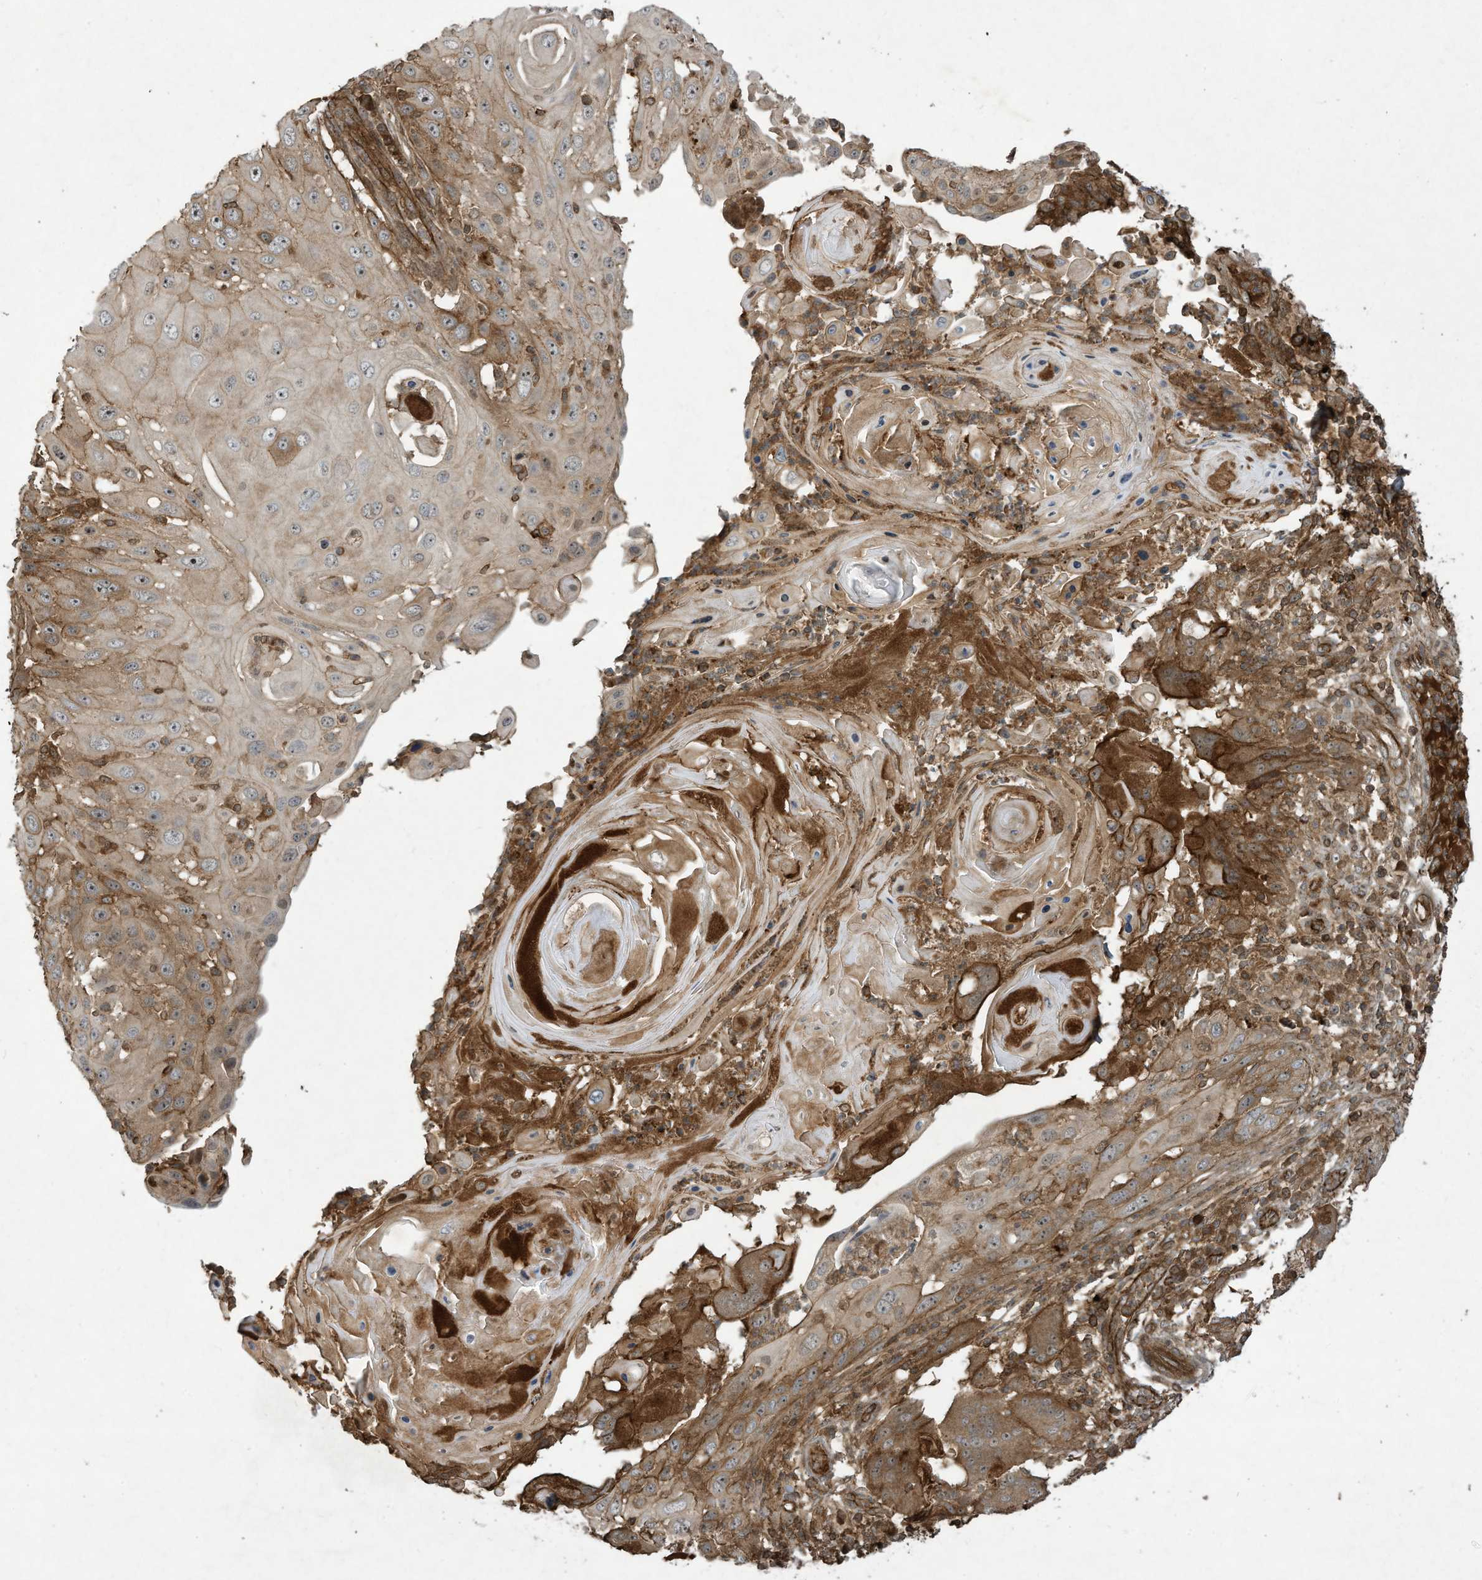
{"staining": {"intensity": "moderate", "quantity": ">75%", "location": "cytoplasmic/membranous"}, "tissue": "skin cancer", "cell_type": "Tumor cells", "image_type": "cancer", "snomed": [{"axis": "morphology", "description": "Squamous cell carcinoma, NOS"}, {"axis": "topography", "description": "Skin"}], "caption": "This is an image of immunohistochemistry staining of skin cancer (squamous cell carcinoma), which shows moderate expression in the cytoplasmic/membranous of tumor cells.", "gene": "DDIT4", "patient": {"sex": "female", "age": 44}}